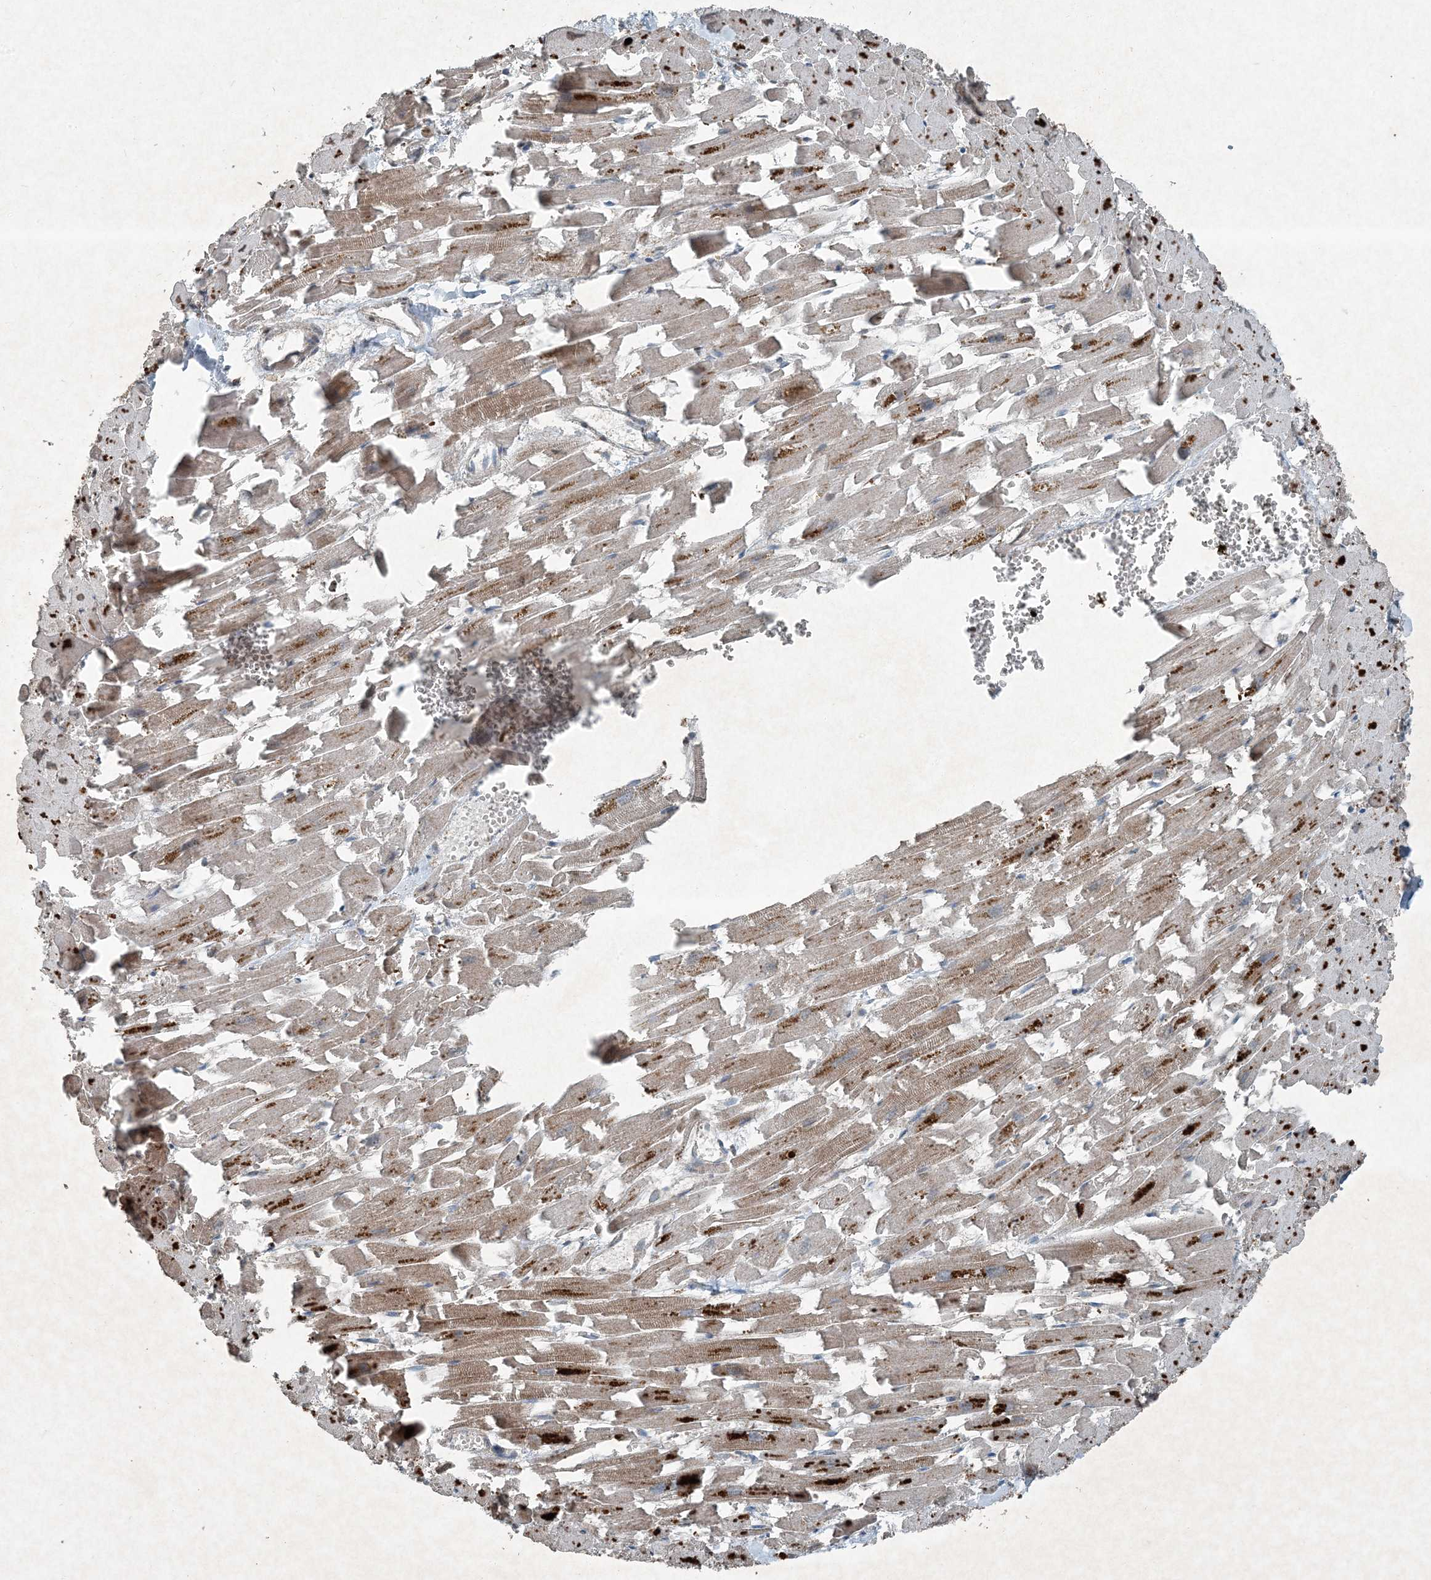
{"staining": {"intensity": "moderate", "quantity": "25%-75%", "location": "cytoplasmic/membranous"}, "tissue": "heart muscle", "cell_type": "Cardiomyocytes", "image_type": "normal", "snomed": [{"axis": "morphology", "description": "Normal tissue, NOS"}, {"axis": "topography", "description": "Heart"}], "caption": "This is a histology image of IHC staining of benign heart muscle, which shows moderate staining in the cytoplasmic/membranous of cardiomyocytes.", "gene": "APOM", "patient": {"sex": "female", "age": 64}}